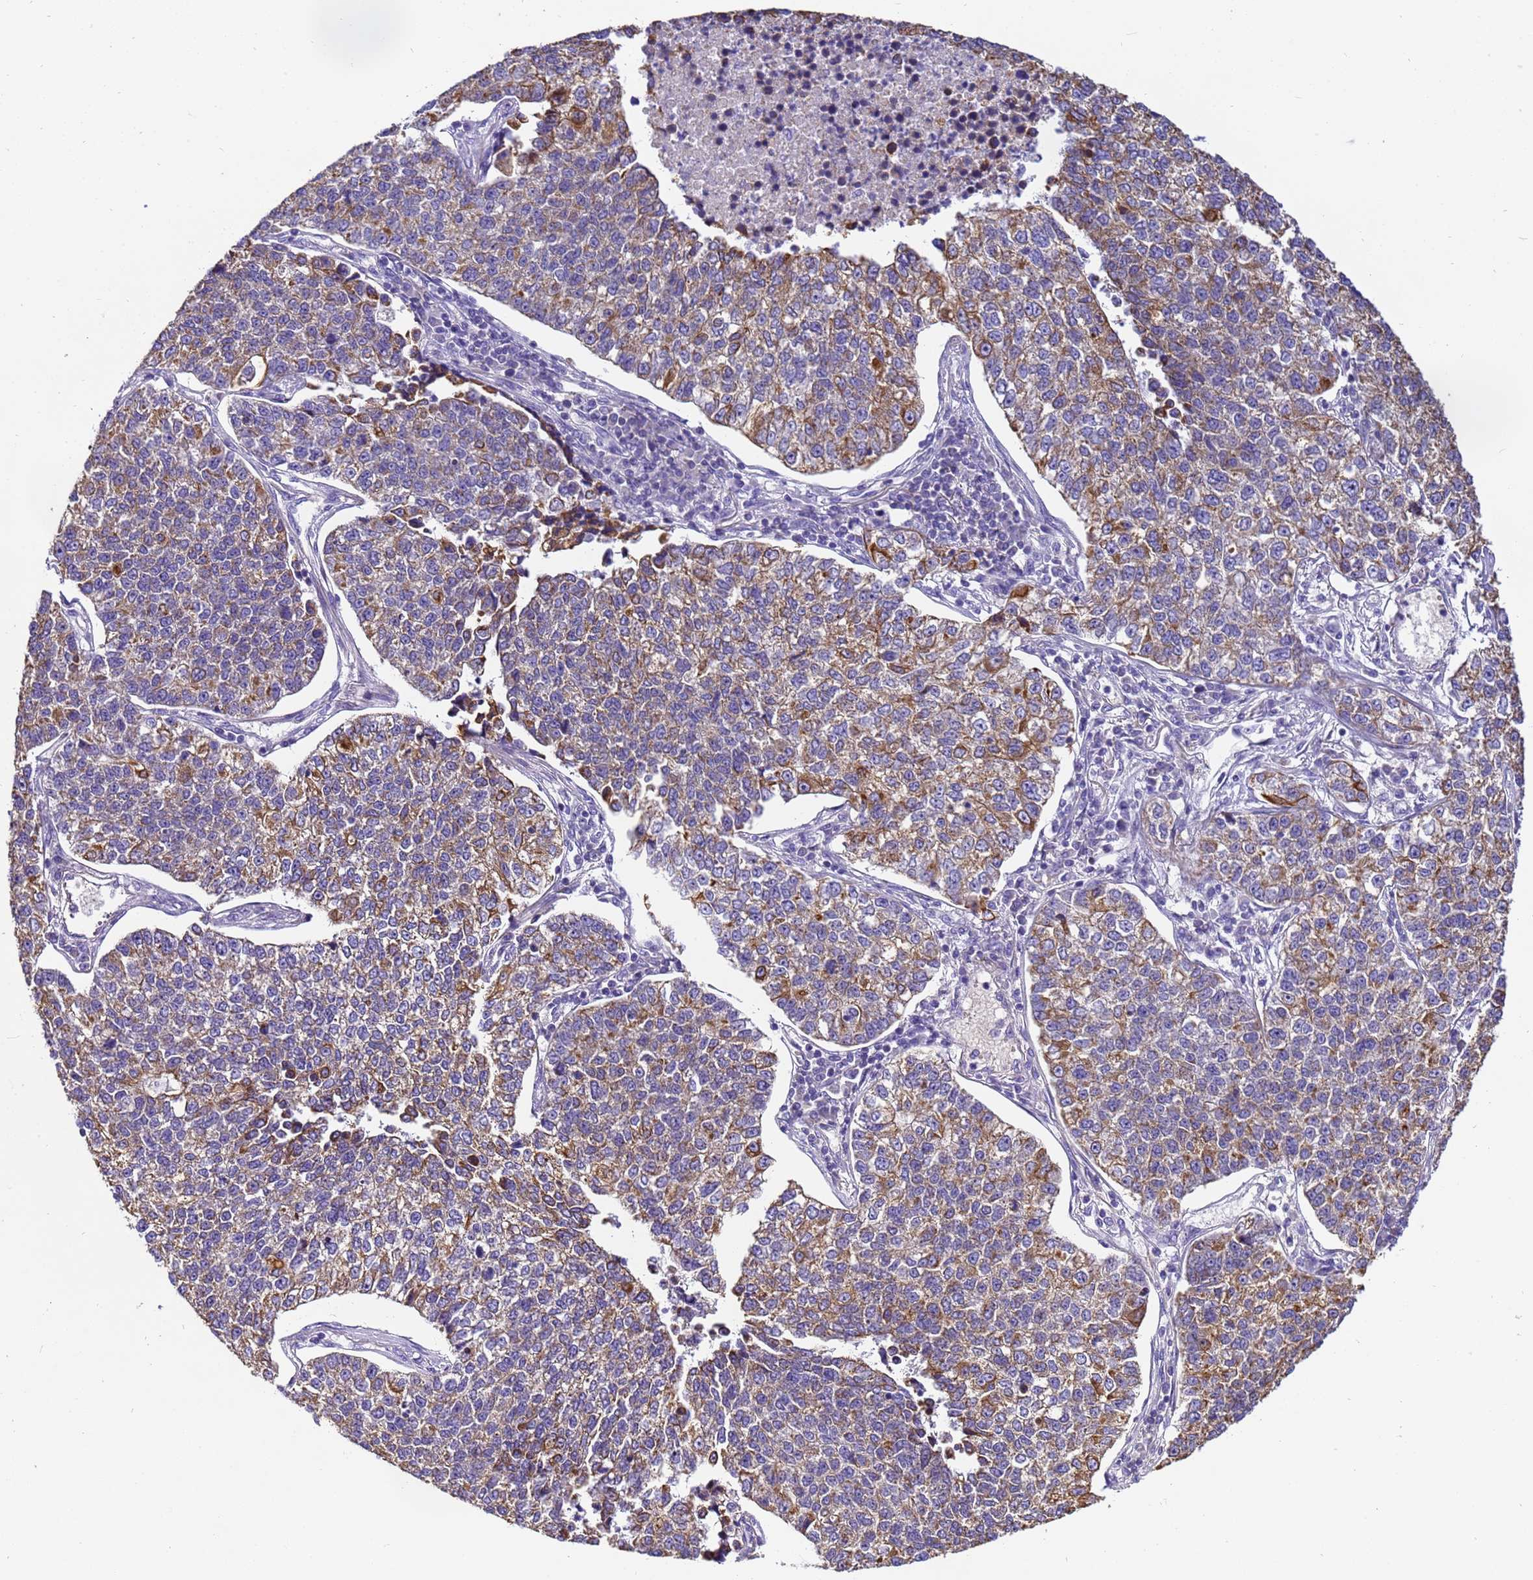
{"staining": {"intensity": "moderate", "quantity": "25%-75%", "location": "cytoplasmic/membranous"}, "tissue": "lung cancer", "cell_type": "Tumor cells", "image_type": "cancer", "snomed": [{"axis": "morphology", "description": "Adenocarcinoma, NOS"}, {"axis": "topography", "description": "Lung"}], "caption": "Brown immunohistochemical staining in lung cancer displays moderate cytoplasmic/membranous staining in about 25%-75% of tumor cells.", "gene": "PIEZO2", "patient": {"sex": "male", "age": 49}}